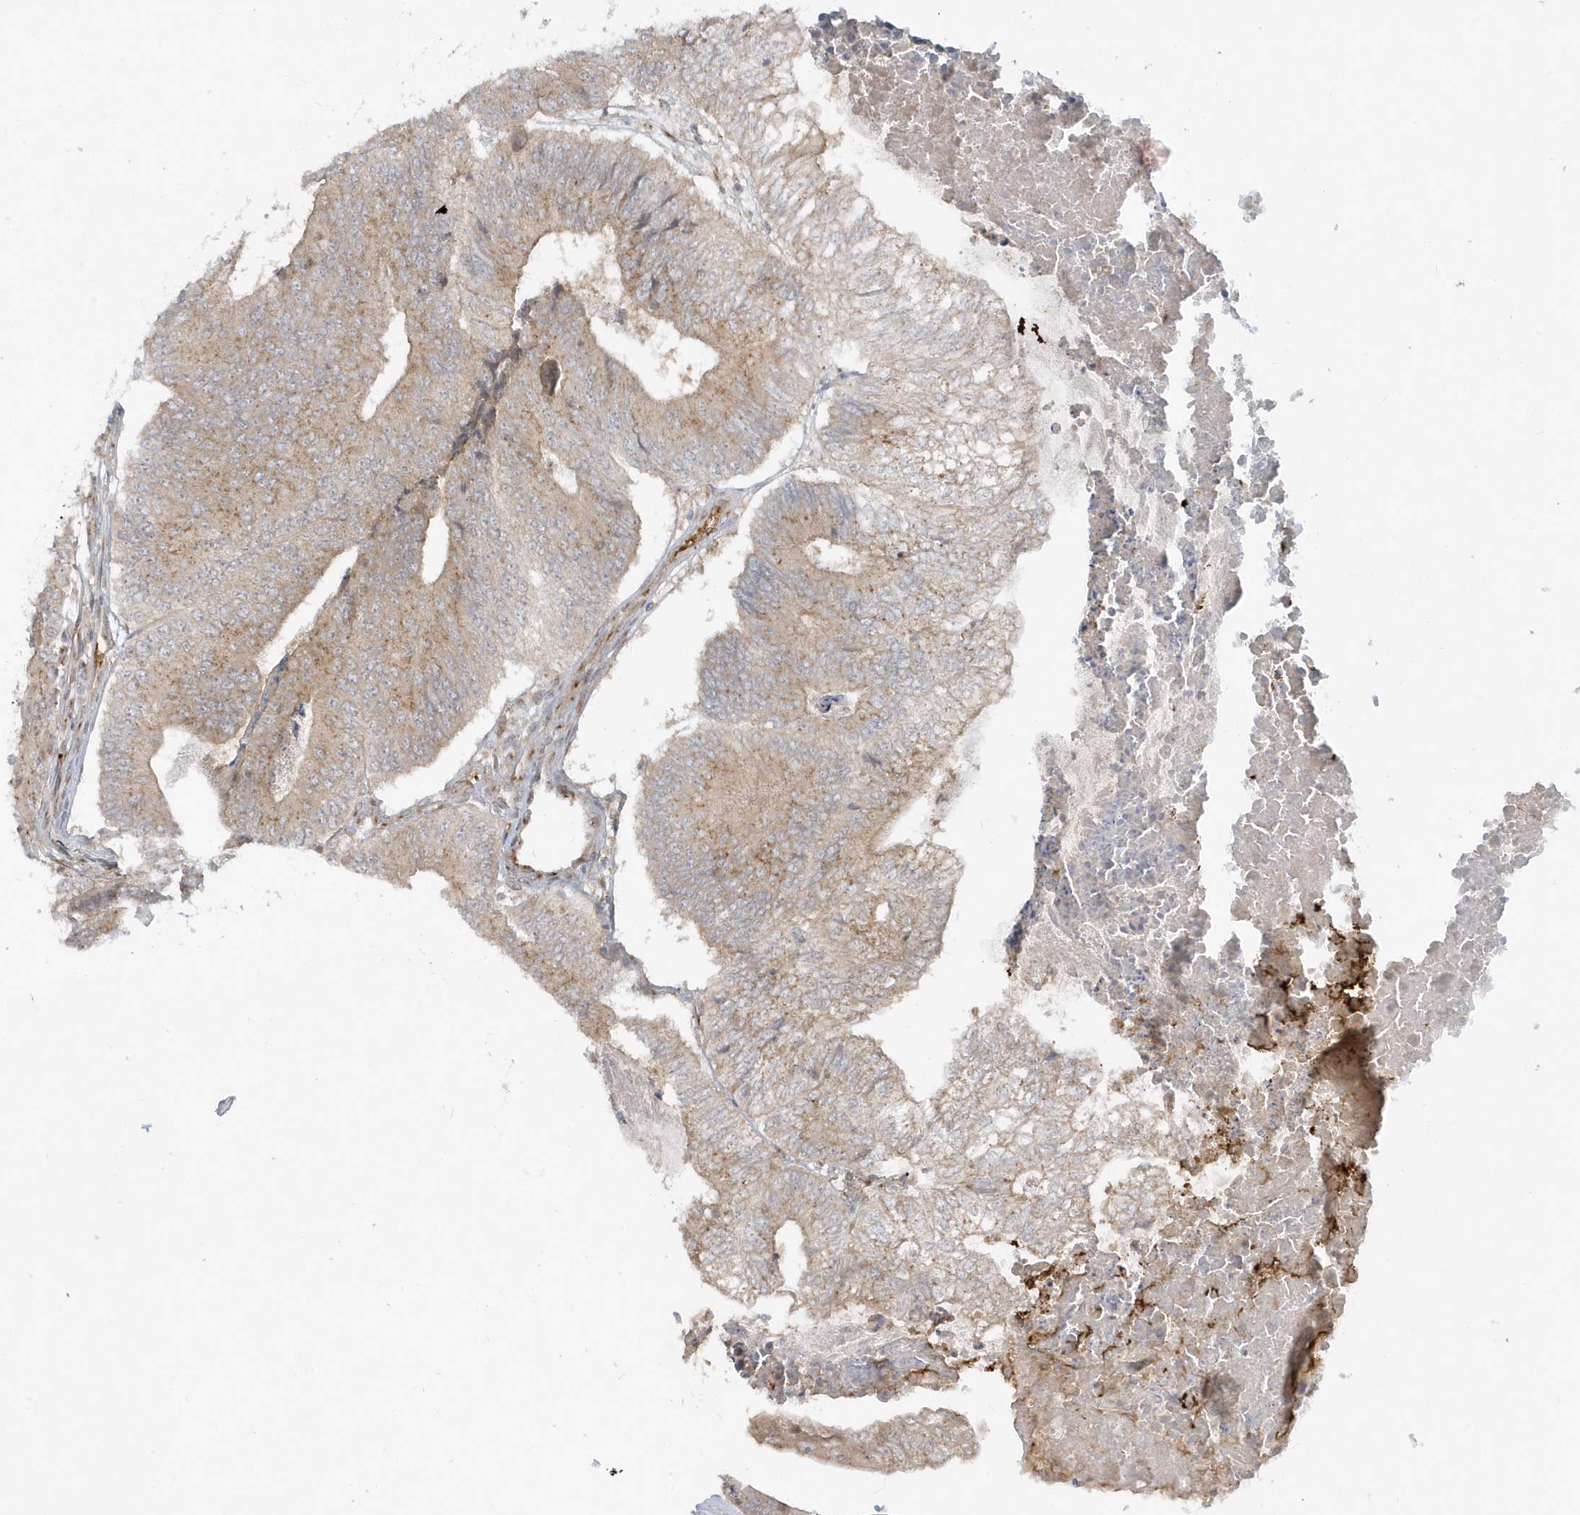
{"staining": {"intensity": "moderate", "quantity": ">75%", "location": "cytoplasmic/membranous"}, "tissue": "colorectal cancer", "cell_type": "Tumor cells", "image_type": "cancer", "snomed": [{"axis": "morphology", "description": "Adenocarcinoma, NOS"}, {"axis": "topography", "description": "Colon"}], "caption": "An image of adenocarcinoma (colorectal) stained for a protein demonstrates moderate cytoplasmic/membranous brown staining in tumor cells. The protein of interest is shown in brown color, while the nuclei are stained blue.", "gene": "RPP40", "patient": {"sex": "female", "age": 67}}